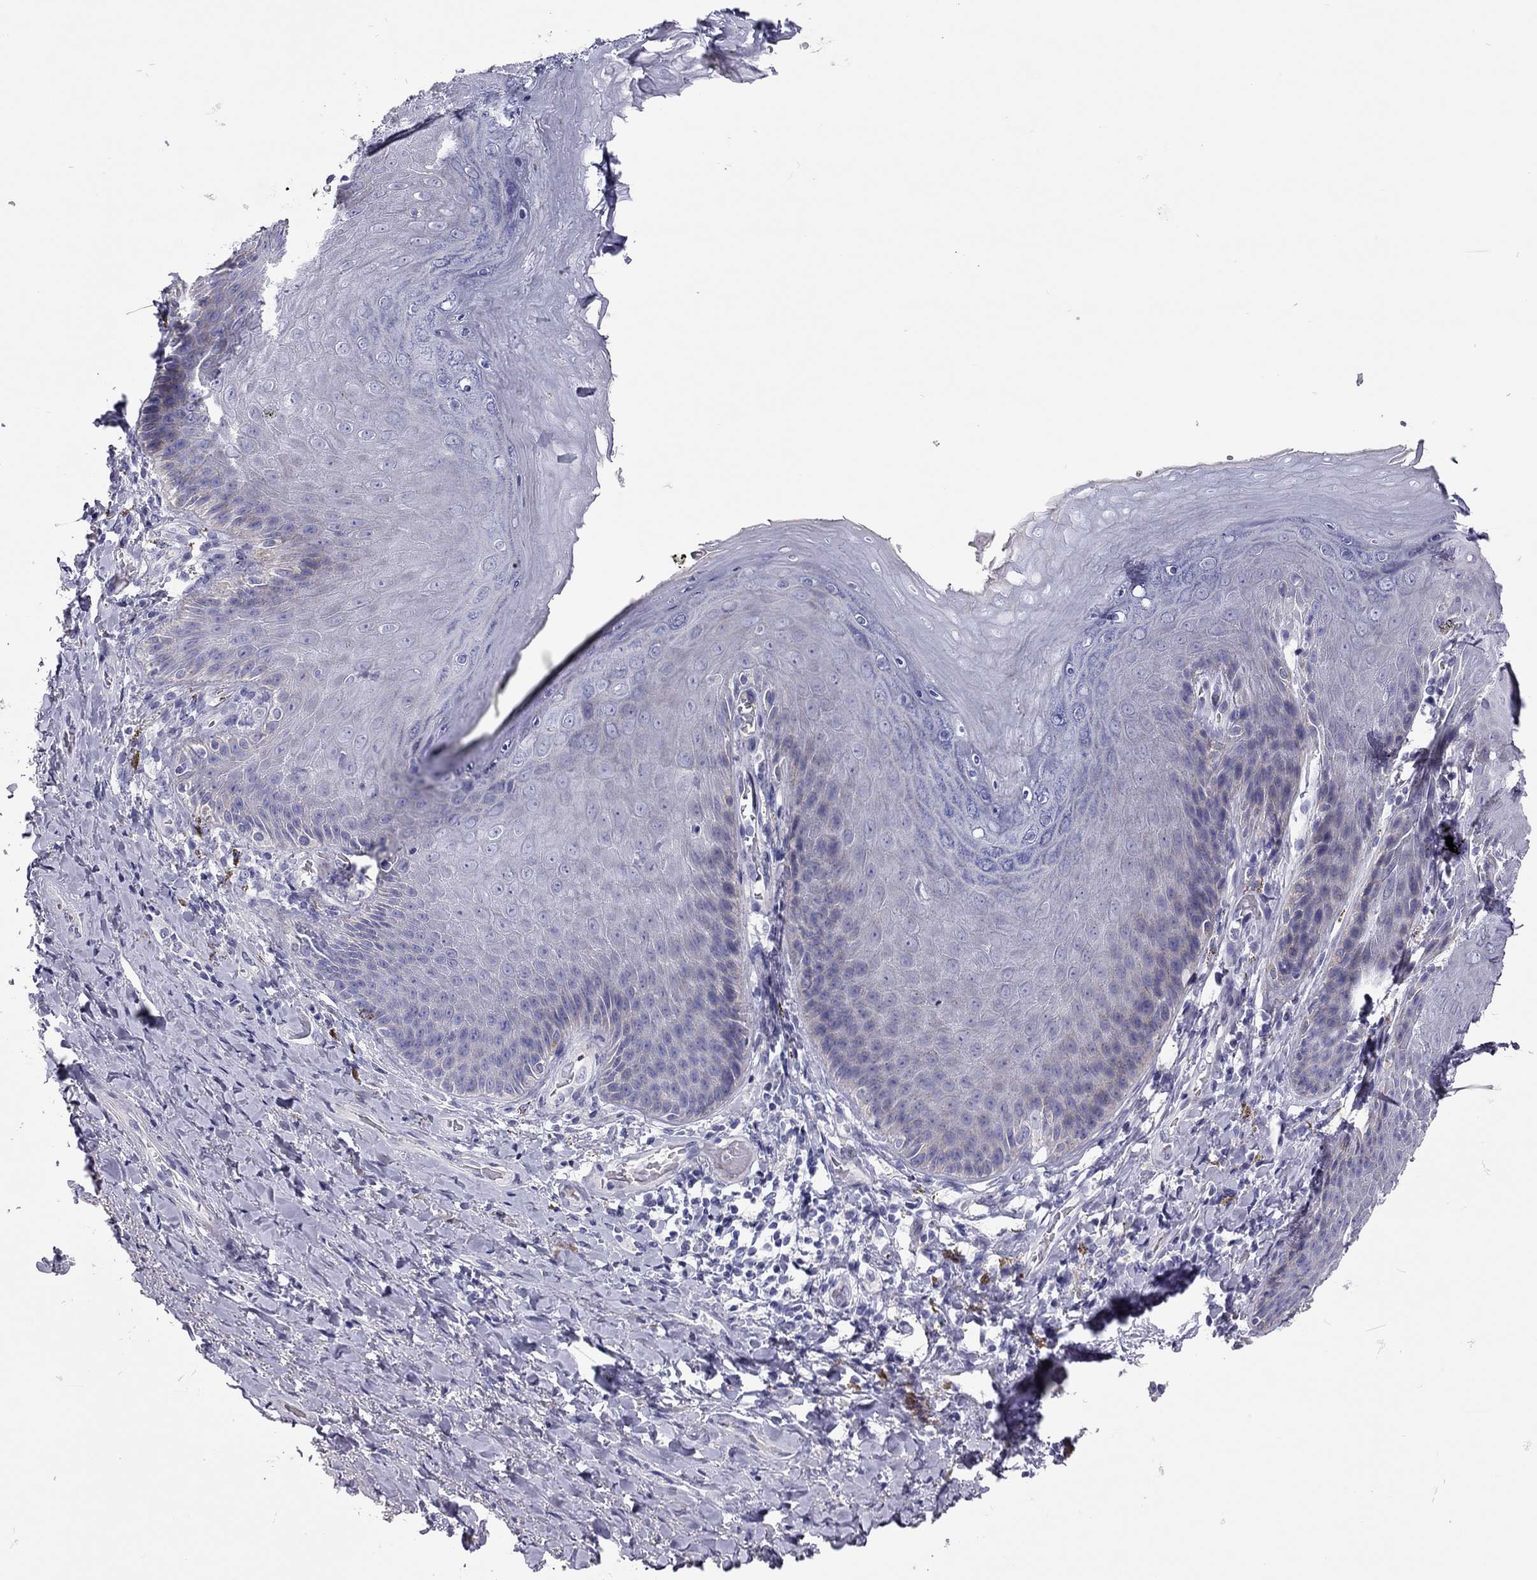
{"staining": {"intensity": "negative", "quantity": "none", "location": "none"}, "tissue": "adipose tissue", "cell_type": "Adipocytes", "image_type": "normal", "snomed": [{"axis": "morphology", "description": "Normal tissue, NOS"}, {"axis": "topography", "description": "Anal"}, {"axis": "topography", "description": "Peripheral nerve tissue"}], "caption": "IHC micrograph of unremarkable adipose tissue: adipose tissue stained with DAB (3,3'-diaminobenzidine) displays no significant protein positivity in adipocytes.", "gene": "SCARB1", "patient": {"sex": "male", "age": 53}}